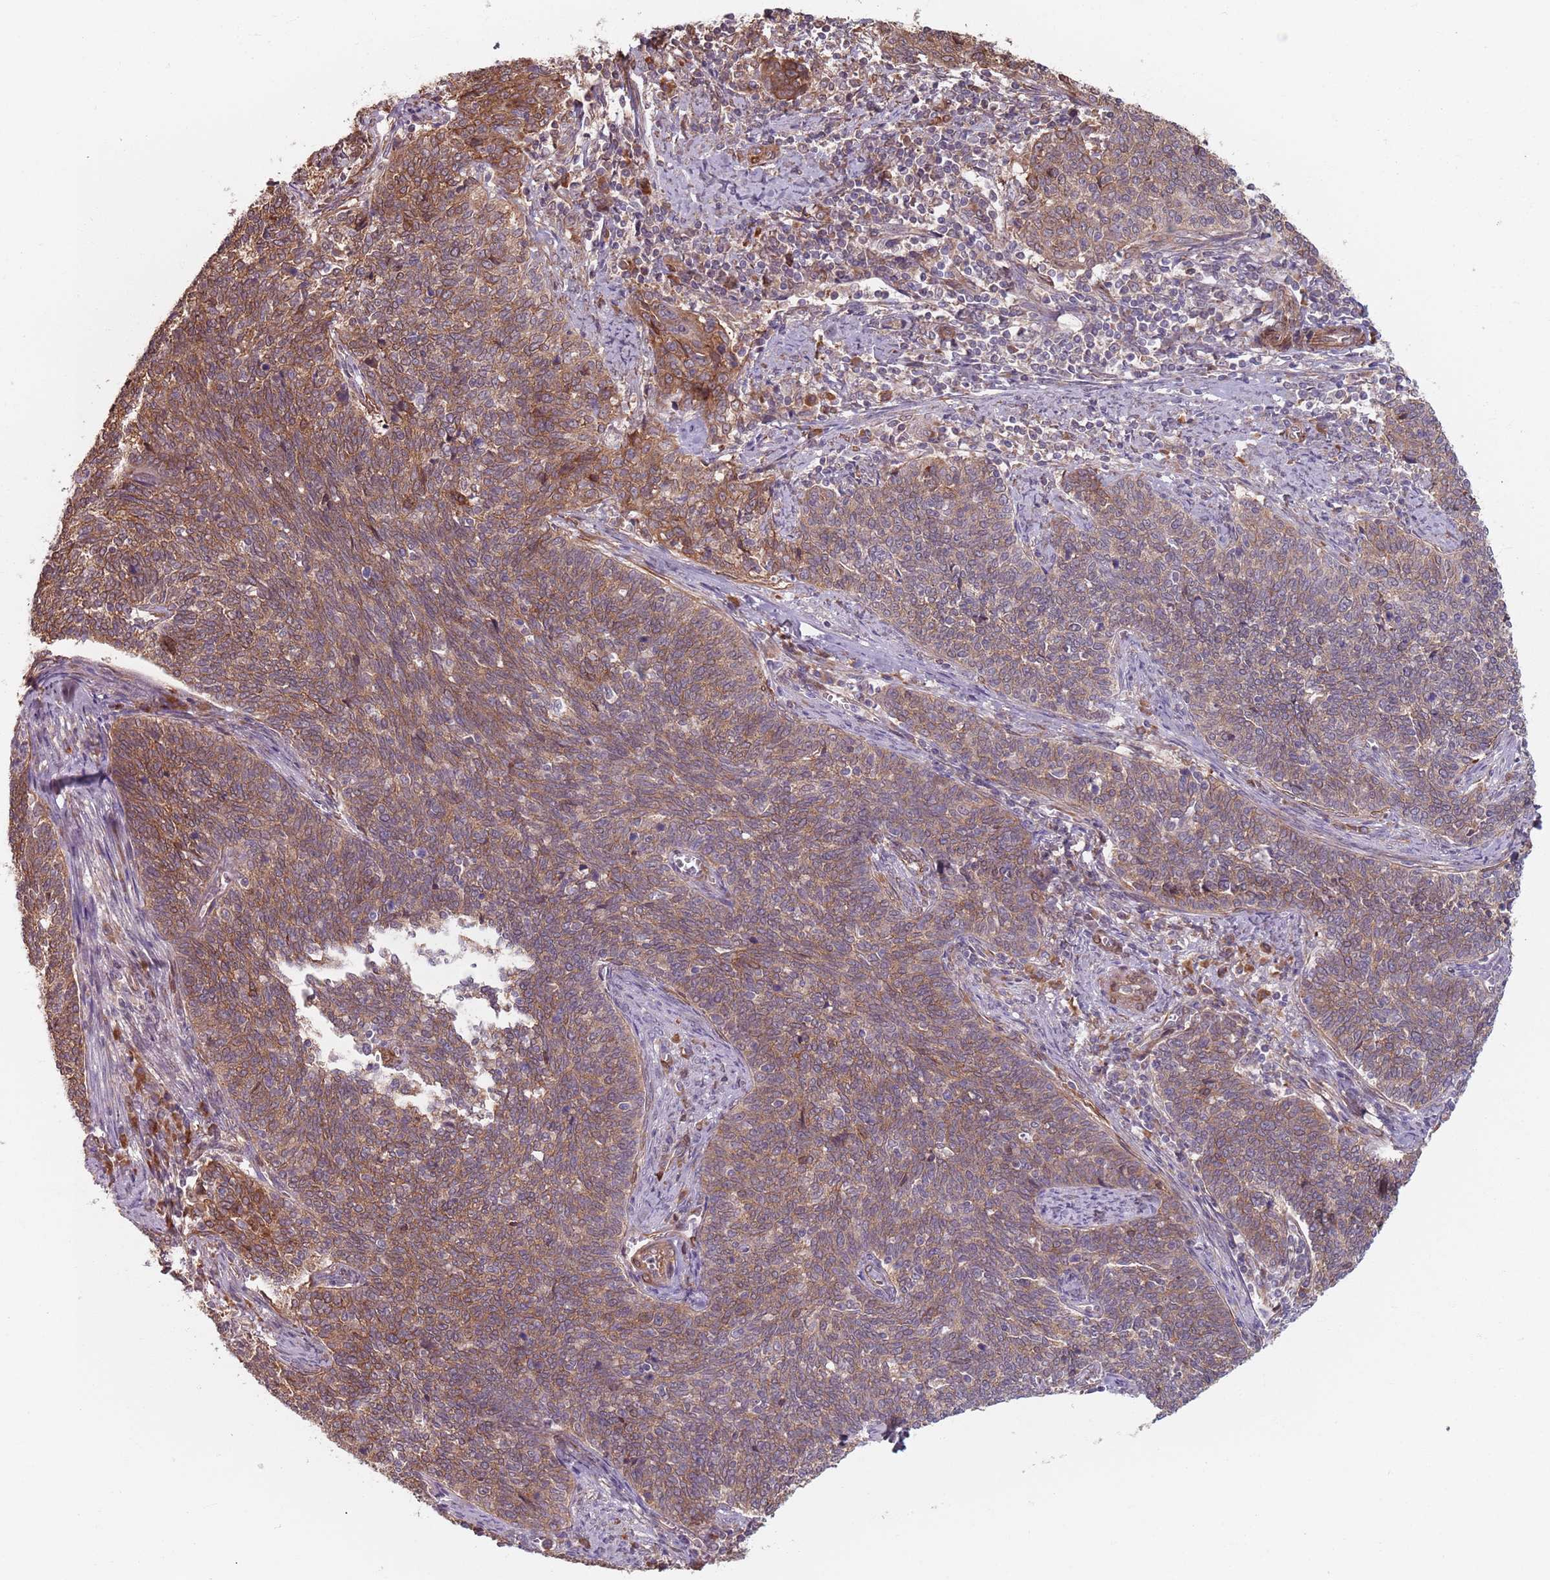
{"staining": {"intensity": "moderate", "quantity": ">75%", "location": "cytoplasmic/membranous"}, "tissue": "cervical cancer", "cell_type": "Tumor cells", "image_type": "cancer", "snomed": [{"axis": "morphology", "description": "Squamous cell carcinoma, NOS"}, {"axis": "topography", "description": "Cervix"}], "caption": "Cervical squamous cell carcinoma was stained to show a protein in brown. There is medium levels of moderate cytoplasmic/membranous staining in approximately >75% of tumor cells.", "gene": "NOTCH3", "patient": {"sex": "female", "age": 39}}